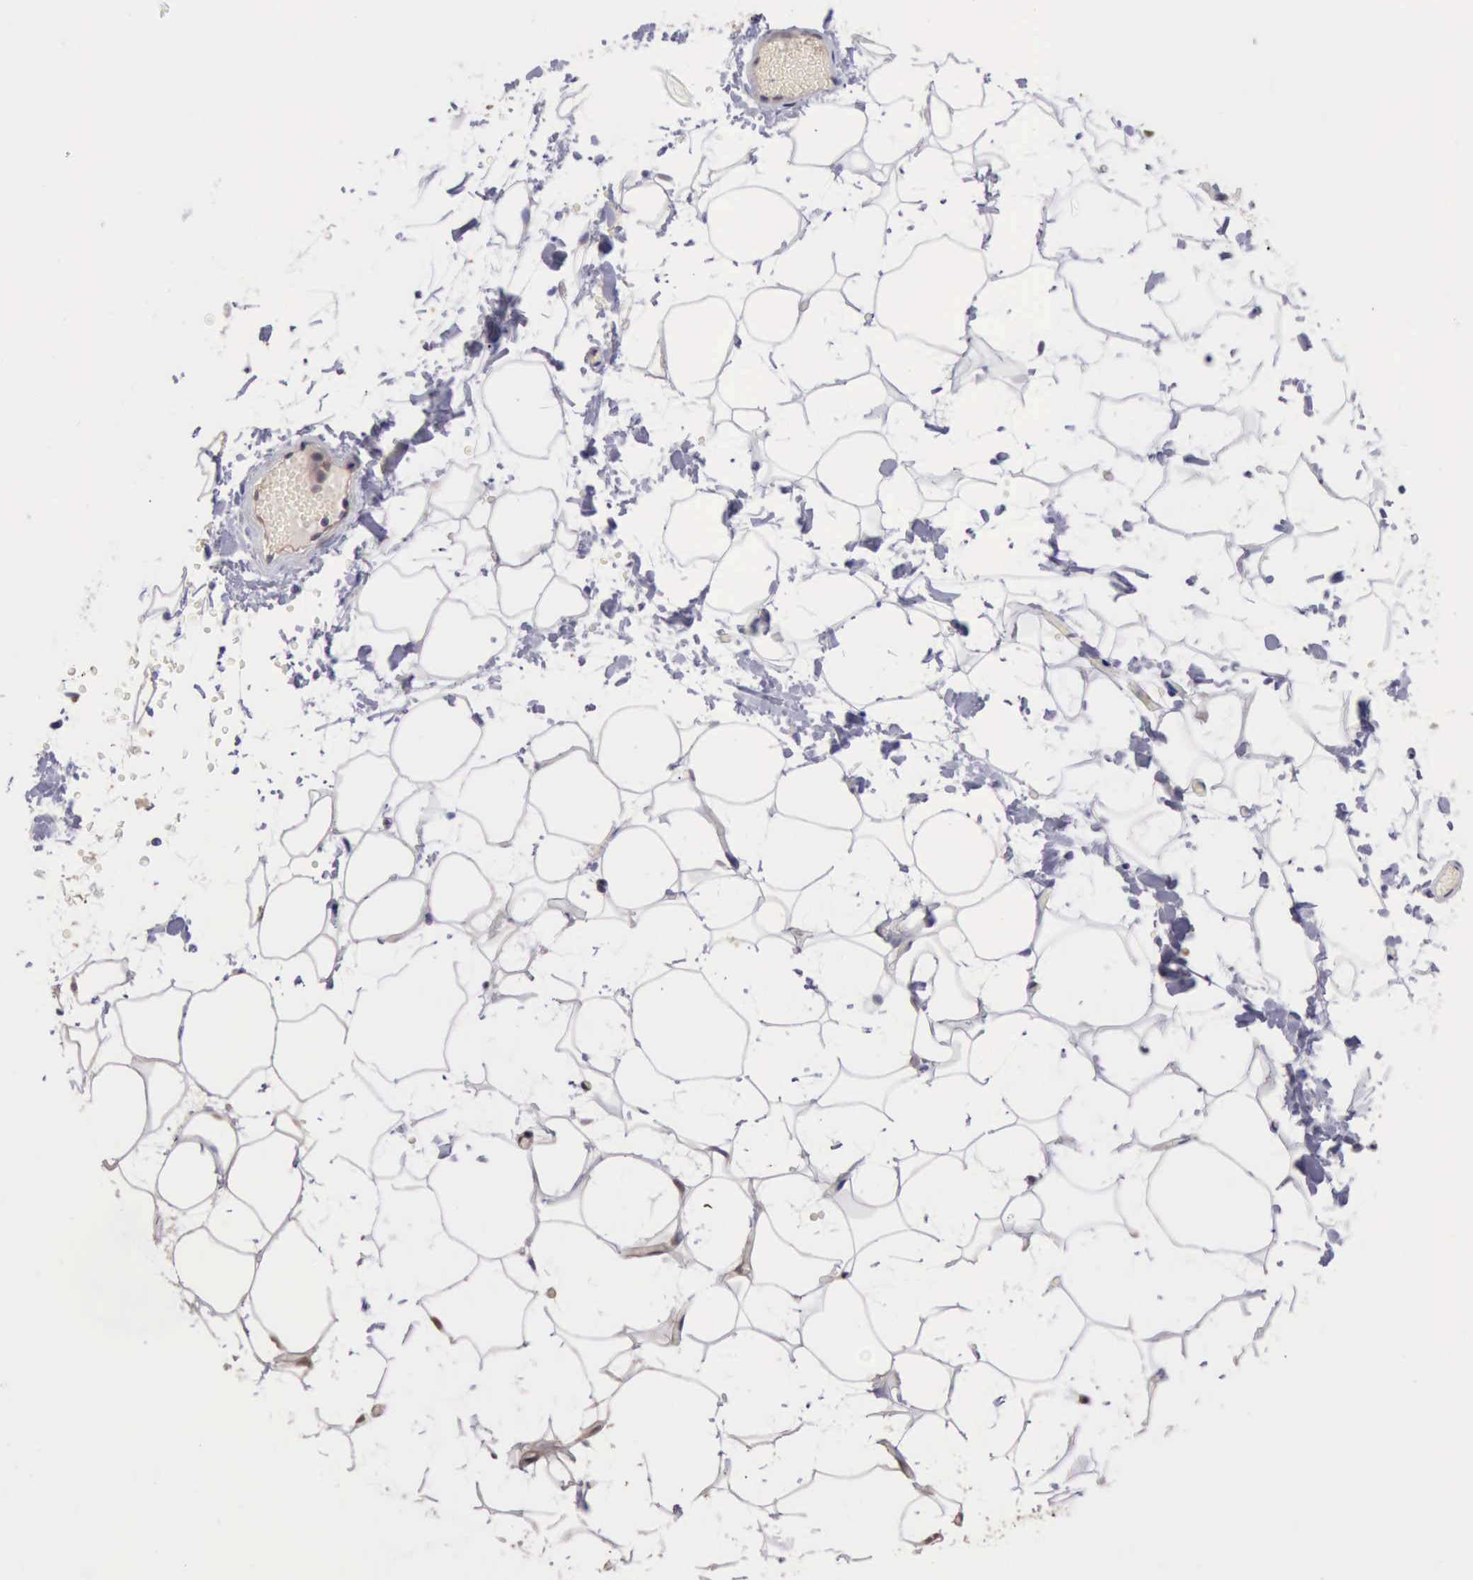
{"staining": {"intensity": "weak", "quantity": "25%-75%", "location": "cytoplasmic/membranous"}, "tissue": "adipose tissue", "cell_type": "Adipocytes", "image_type": "normal", "snomed": [{"axis": "morphology", "description": "Normal tissue, NOS"}, {"axis": "morphology", "description": "Fibrosis, NOS"}, {"axis": "topography", "description": "Breast"}], "caption": "DAB (3,3'-diaminobenzidine) immunohistochemical staining of normal adipose tissue shows weak cytoplasmic/membranous protein staining in approximately 25%-75% of adipocytes.", "gene": "DNAJB7", "patient": {"sex": "female", "age": 24}}